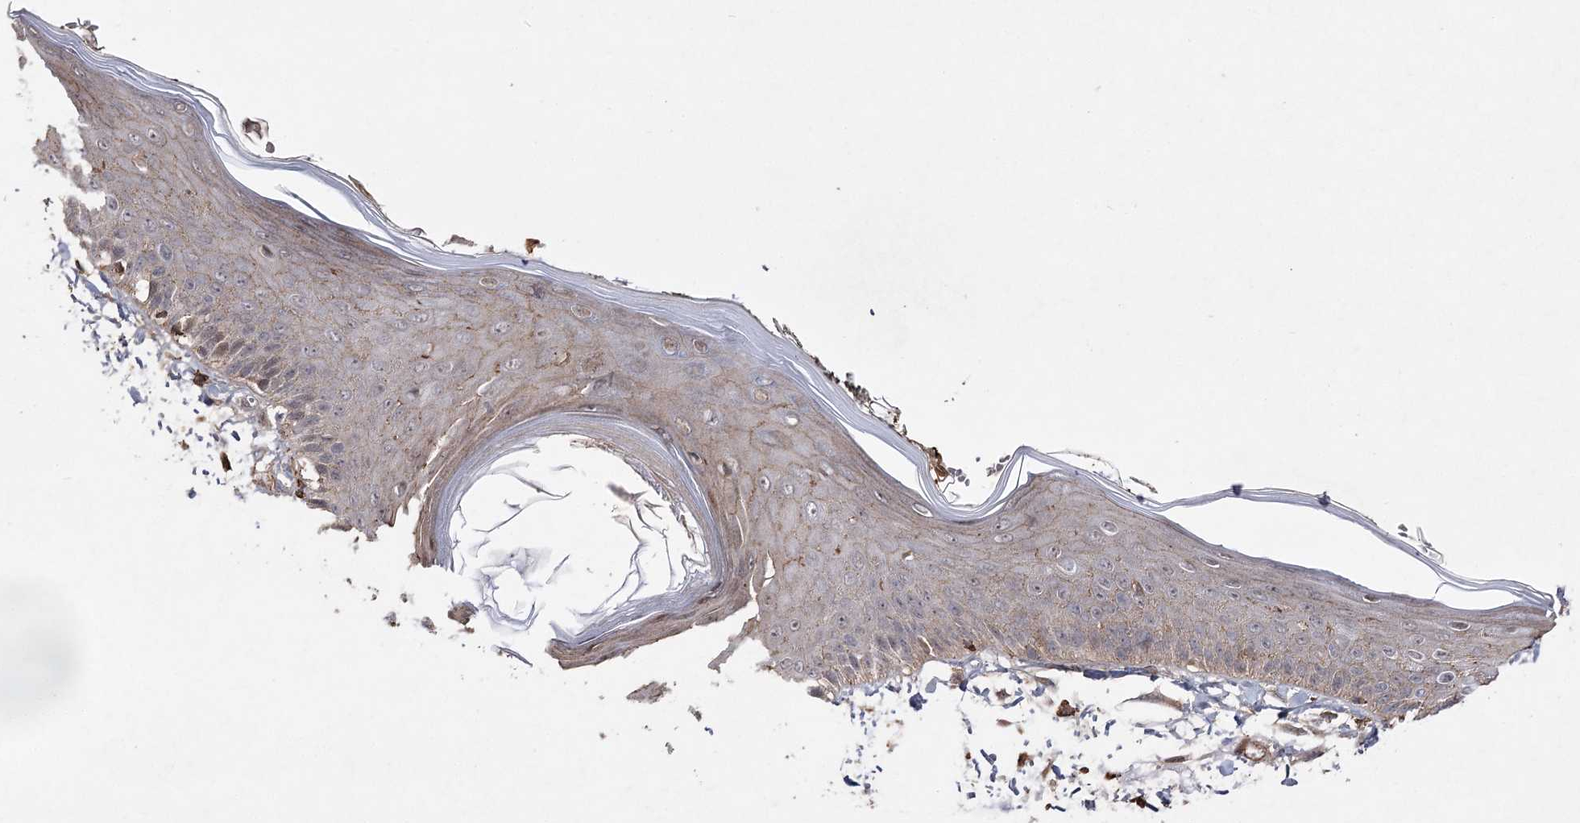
{"staining": {"intensity": "strong", "quantity": ">75%", "location": "cytoplasmic/membranous"}, "tissue": "skin", "cell_type": "Fibroblasts", "image_type": "normal", "snomed": [{"axis": "morphology", "description": "Normal tissue, NOS"}, {"axis": "topography", "description": "Skin"}, {"axis": "topography", "description": "Skeletal muscle"}], "caption": "High-magnification brightfield microscopy of normal skin stained with DAB (3,3'-diaminobenzidine) (brown) and counterstained with hematoxylin (blue). fibroblasts exhibit strong cytoplasmic/membranous expression is appreciated in approximately>75% of cells. The protein is stained brown, and the nuclei are stained in blue (DAB IHC with brightfield microscopy, high magnification).", "gene": "OBSL1", "patient": {"sex": "male", "age": 83}}